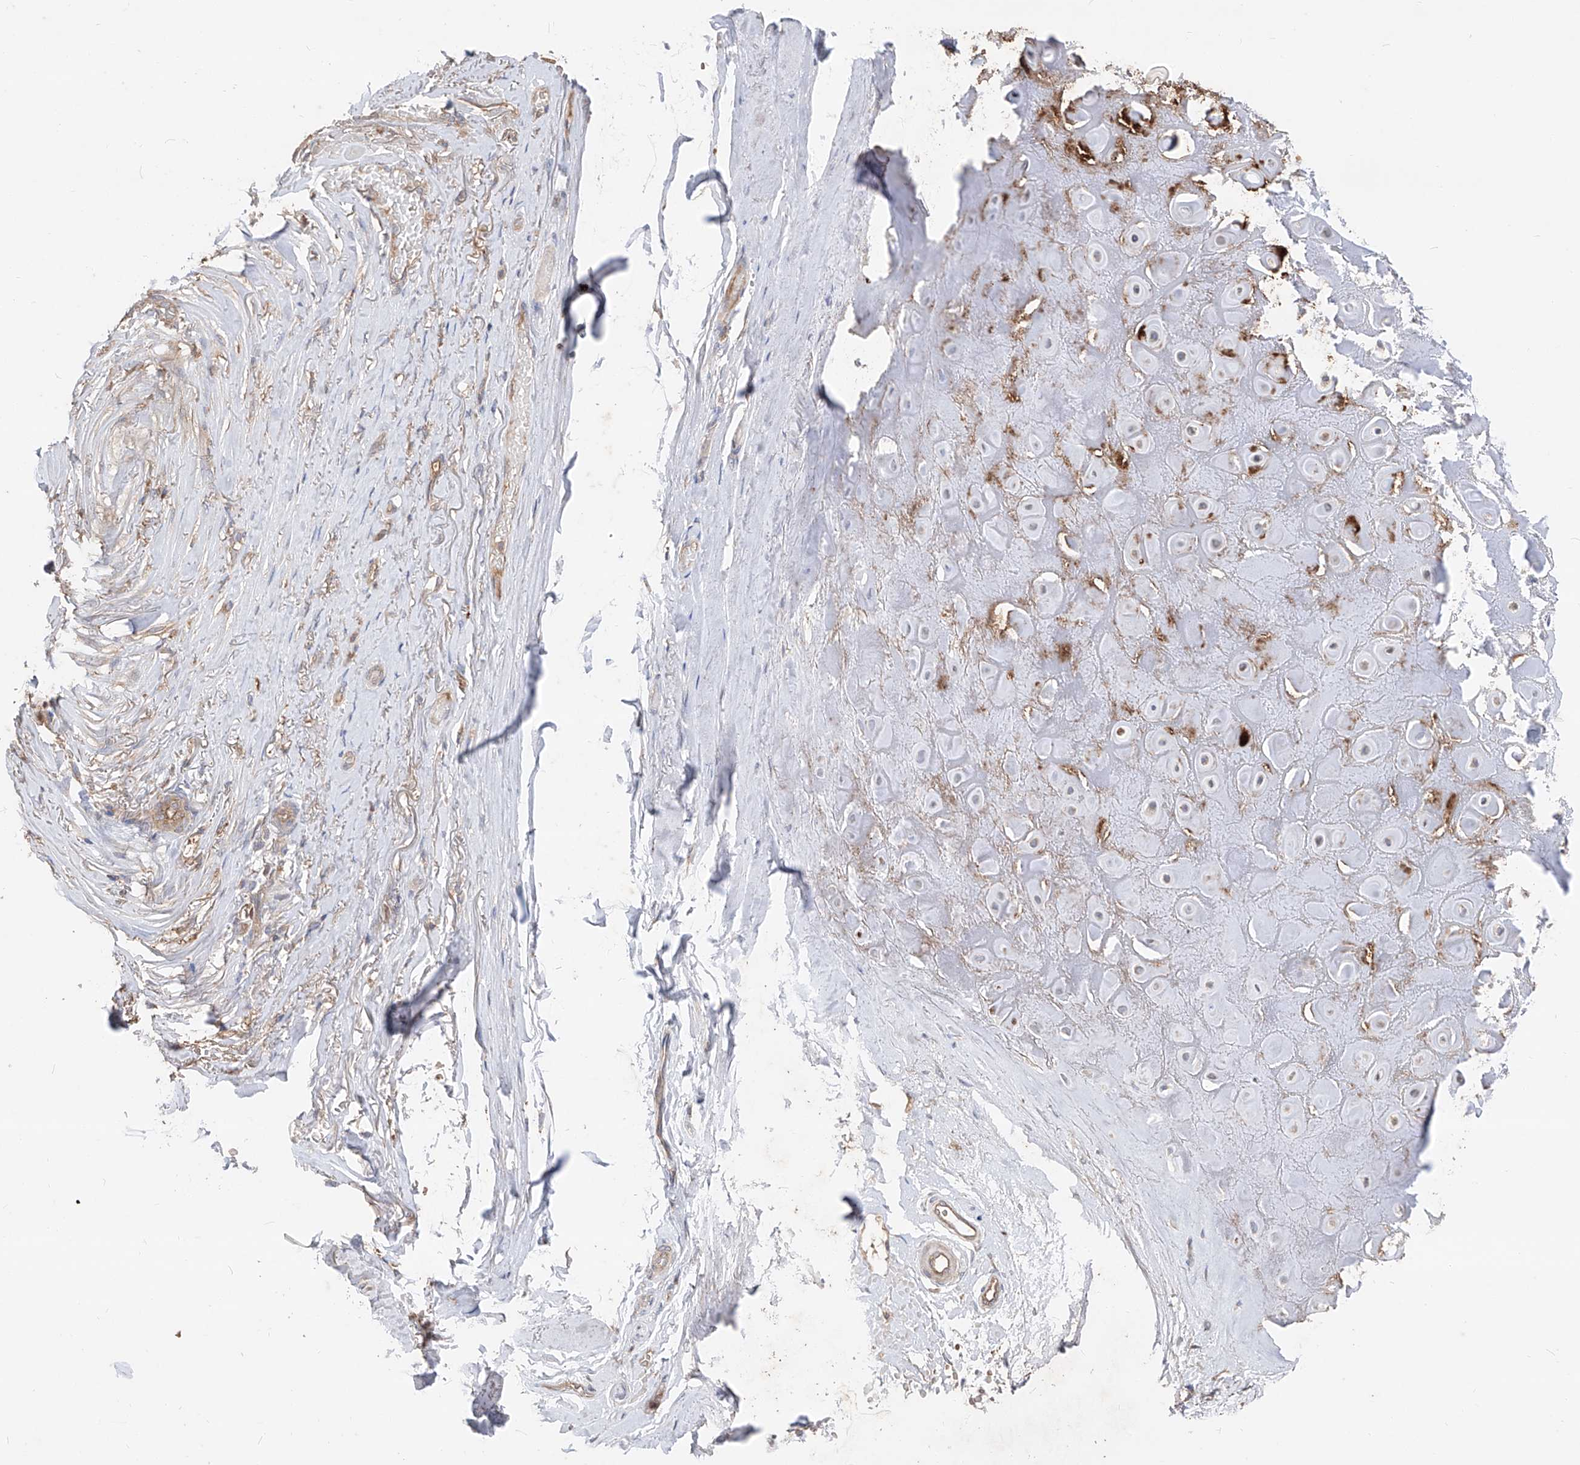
{"staining": {"intensity": "moderate", "quantity": ">75%", "location": "cytoplasmic/membranous"}, "tissue": "adipose tissue", "cell_type": "Adipocytes", "image_type": "normal", "snomed": [{"axis": "morphology", "description": "Normal tissue, NOS"}, {"axis": "morphology", "description": "Basal cell carcinoma"}, {"axis": "topography", "description": "Skin"}], "caption": "Protein staining reveals moderate cytoplasmic/membranous positivity in approximately >75% of adipocytes in benign adipose tissue. (brown staining indicates protein expression, while blue staining denotes nuclei).", "gene": "EDN1", "patient": {"sex": "female", "age": 89}}